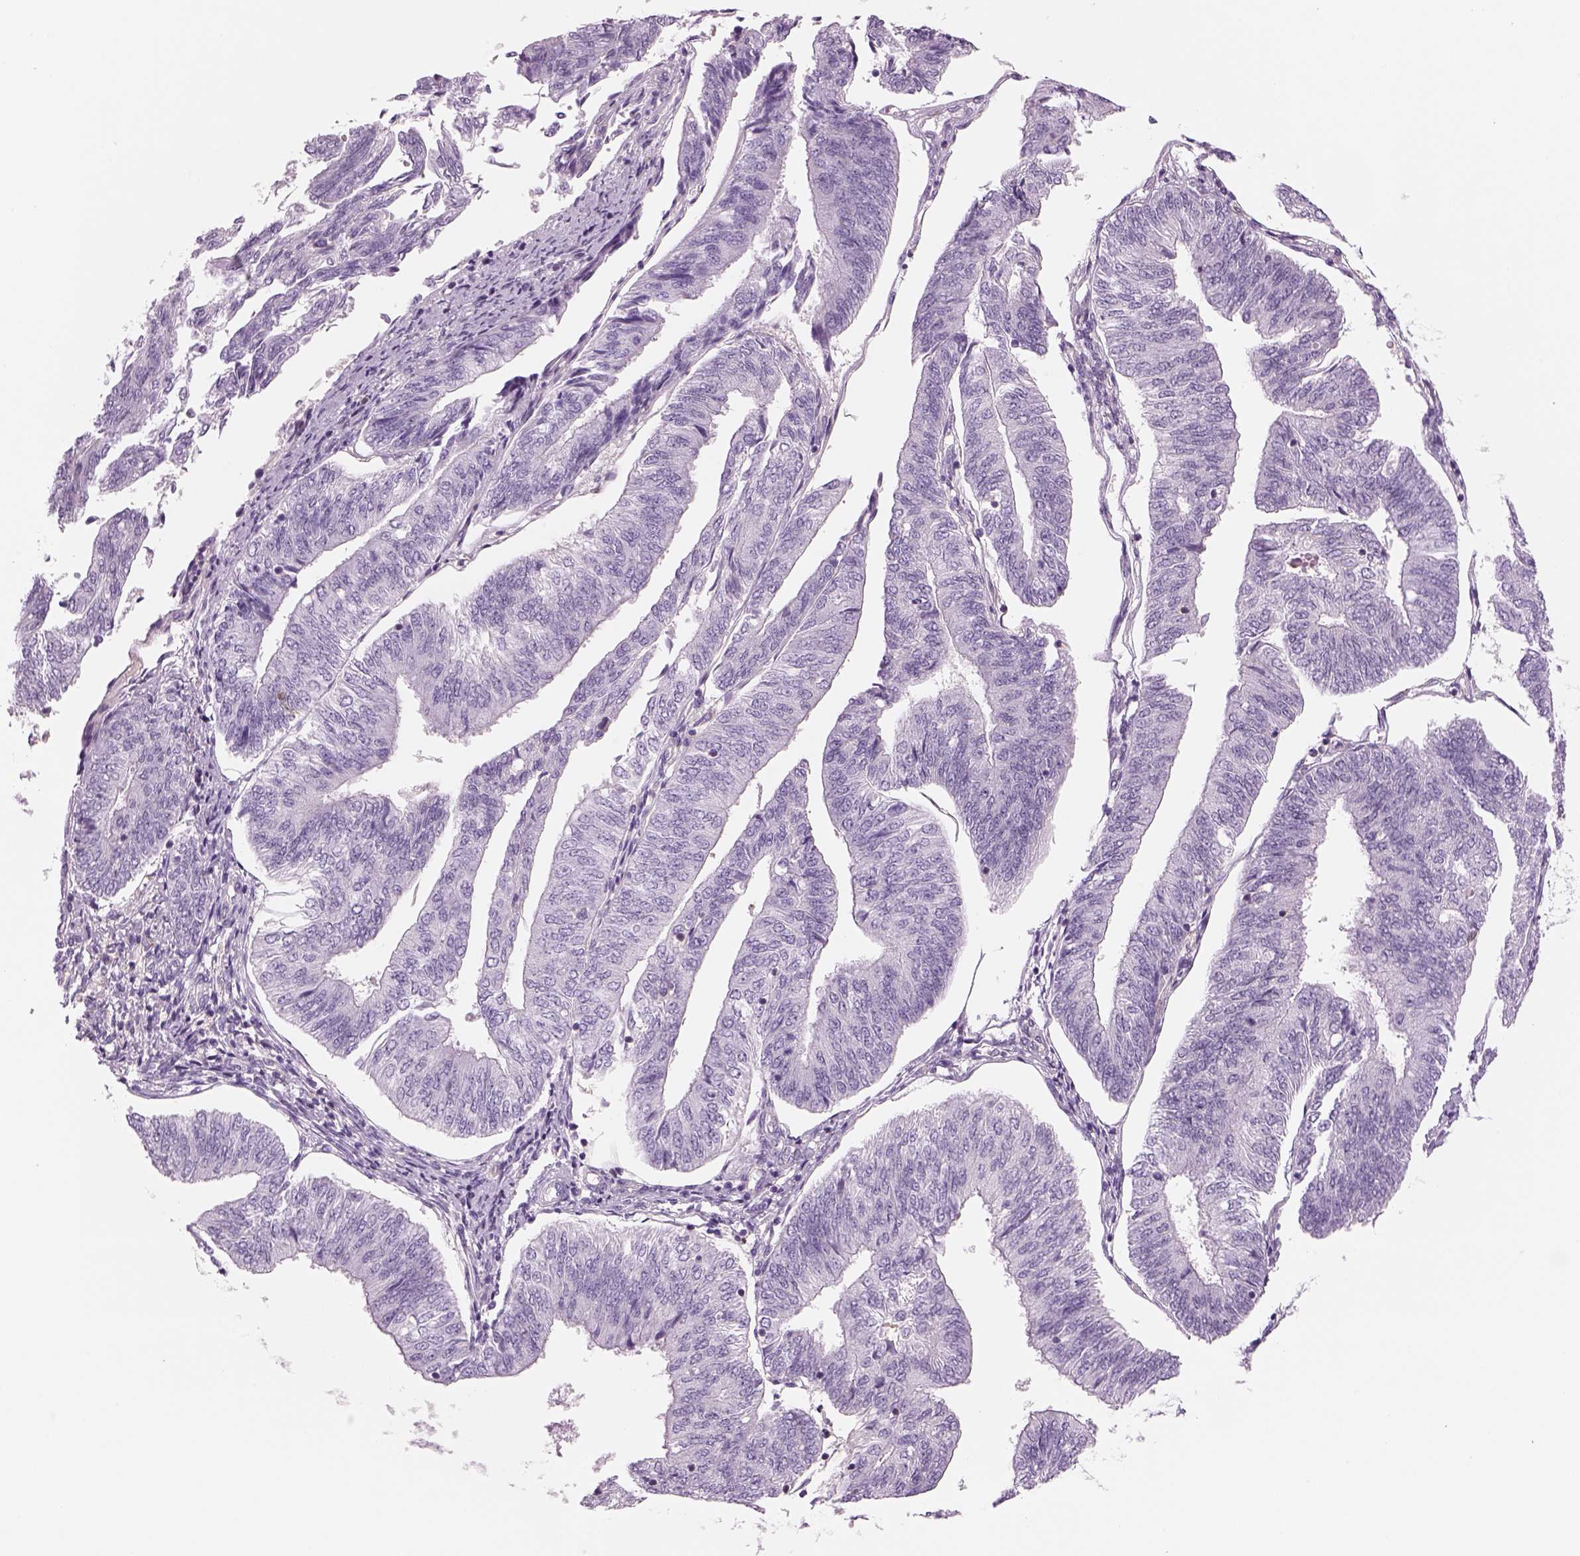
{"staining": {"intensity": "negative", "quantity": "none", "location": "none"}, "tissue": "endometrial cancer", "cell_type": "Tumor cells", "image_type": "cancer", "snomed": [{"axis": "morphology", "description": "Adenocarcinoma, NOS"}, {"axis": "topography", "description": "Endometrium"}], "caption": "The photomicrograph displays no staining of tumor cells in adenocarcinoma (endometrial).", "gene": "SLC1A7", "patient": {"sex": "female", "age": 58}}